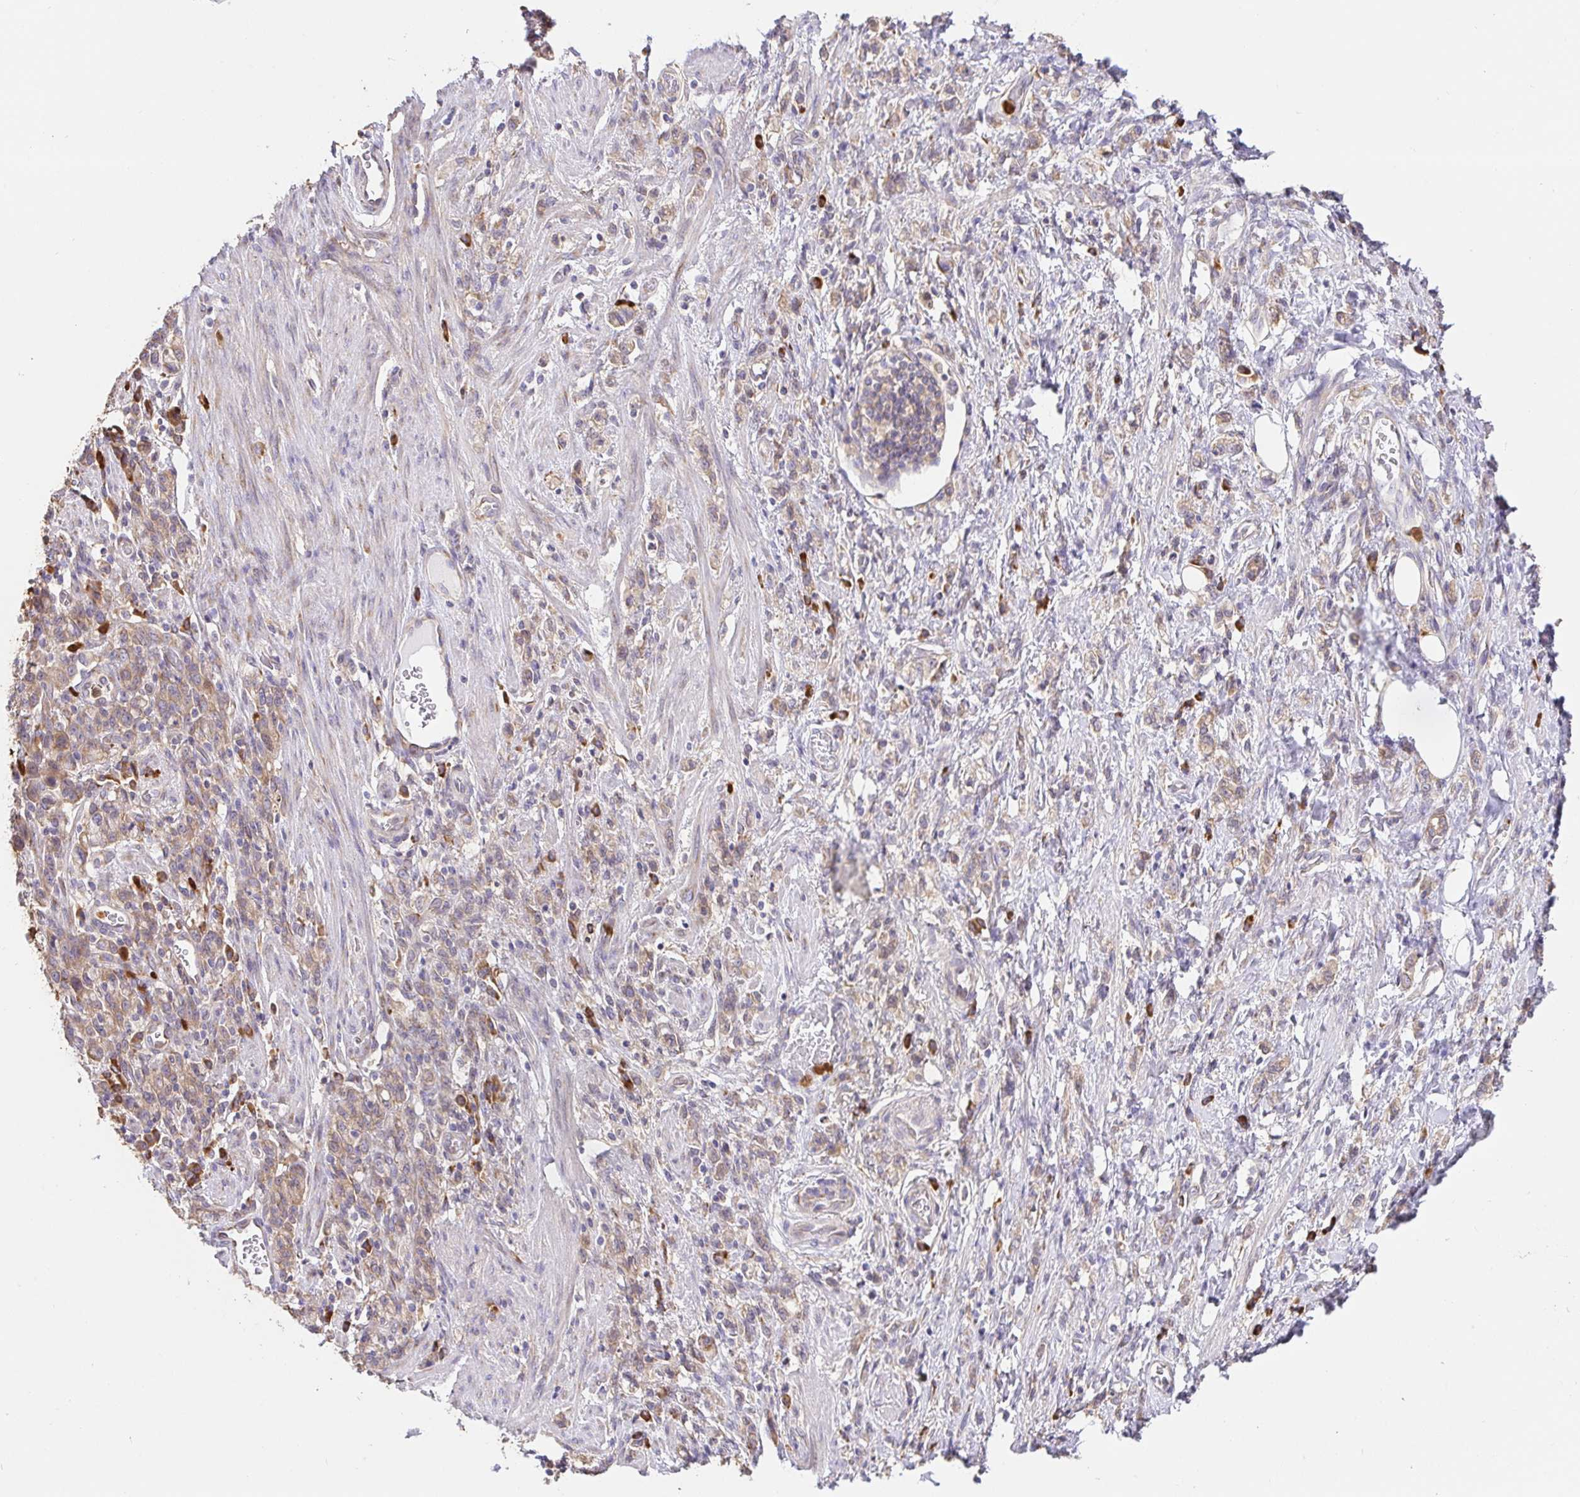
{"staining": {"intensity": "weak", "quantity": "25%-75%", "location": "cytoplasmic/membranous"}, "tissue": "stomach cancer", "cell_type": "Tumor cells", "image_type": "cancer", "snomed": [{"axis": "morphology", "description": "Adenocarcinoma, NOS"}, {"axis": "topography", "description": "Stomach"}], "caption": "DAB immunohistochemical staining of human stomach cancer (adenocarcinoma) demonstrates weak cytoplasmic/membranous protein positivity in about 25%-75% of tumor cells.", "gene": "PDPK1", "patient": {"sex": "male", "age": 77}}